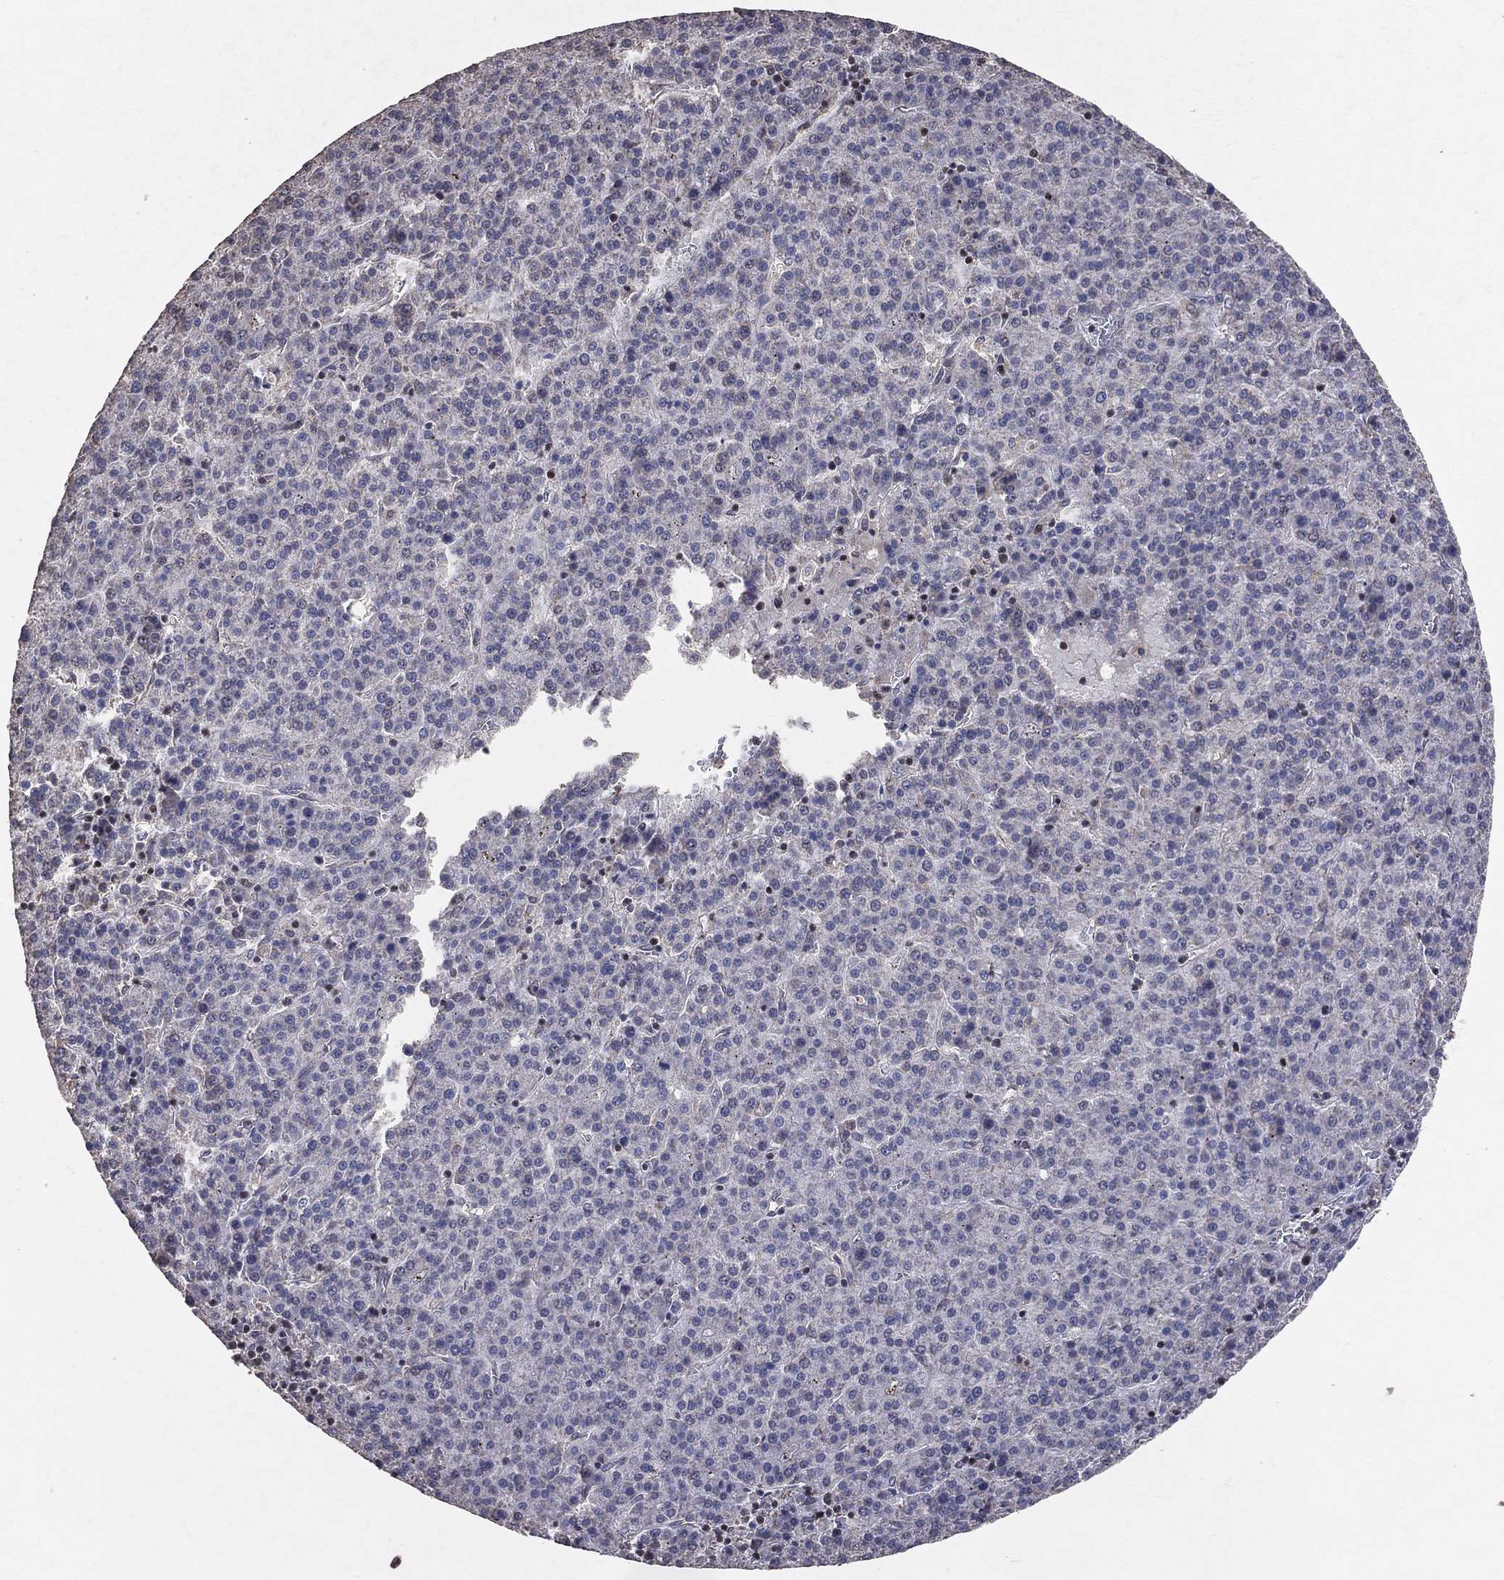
{"staining": {"intensity": "negative", "quantity": "none", "location": "none"}, "tissue": "liver cancer", "cell_type": "Tumor cells", "image_type": "cancer", "snomed": [{"axis": "morphology", "description": "Carcinoma, Hepatocellular, NOS"}, {"axis": "topography", "description": "Liver"}], "caption": "Liver cancer (hepatocellular carcinoma) stained for a protein using immunohistochemistry (IHC) exhibits no staining tumor cells.", "gene": "LY6K", "patient": {"sex": "female", "age": 58}}